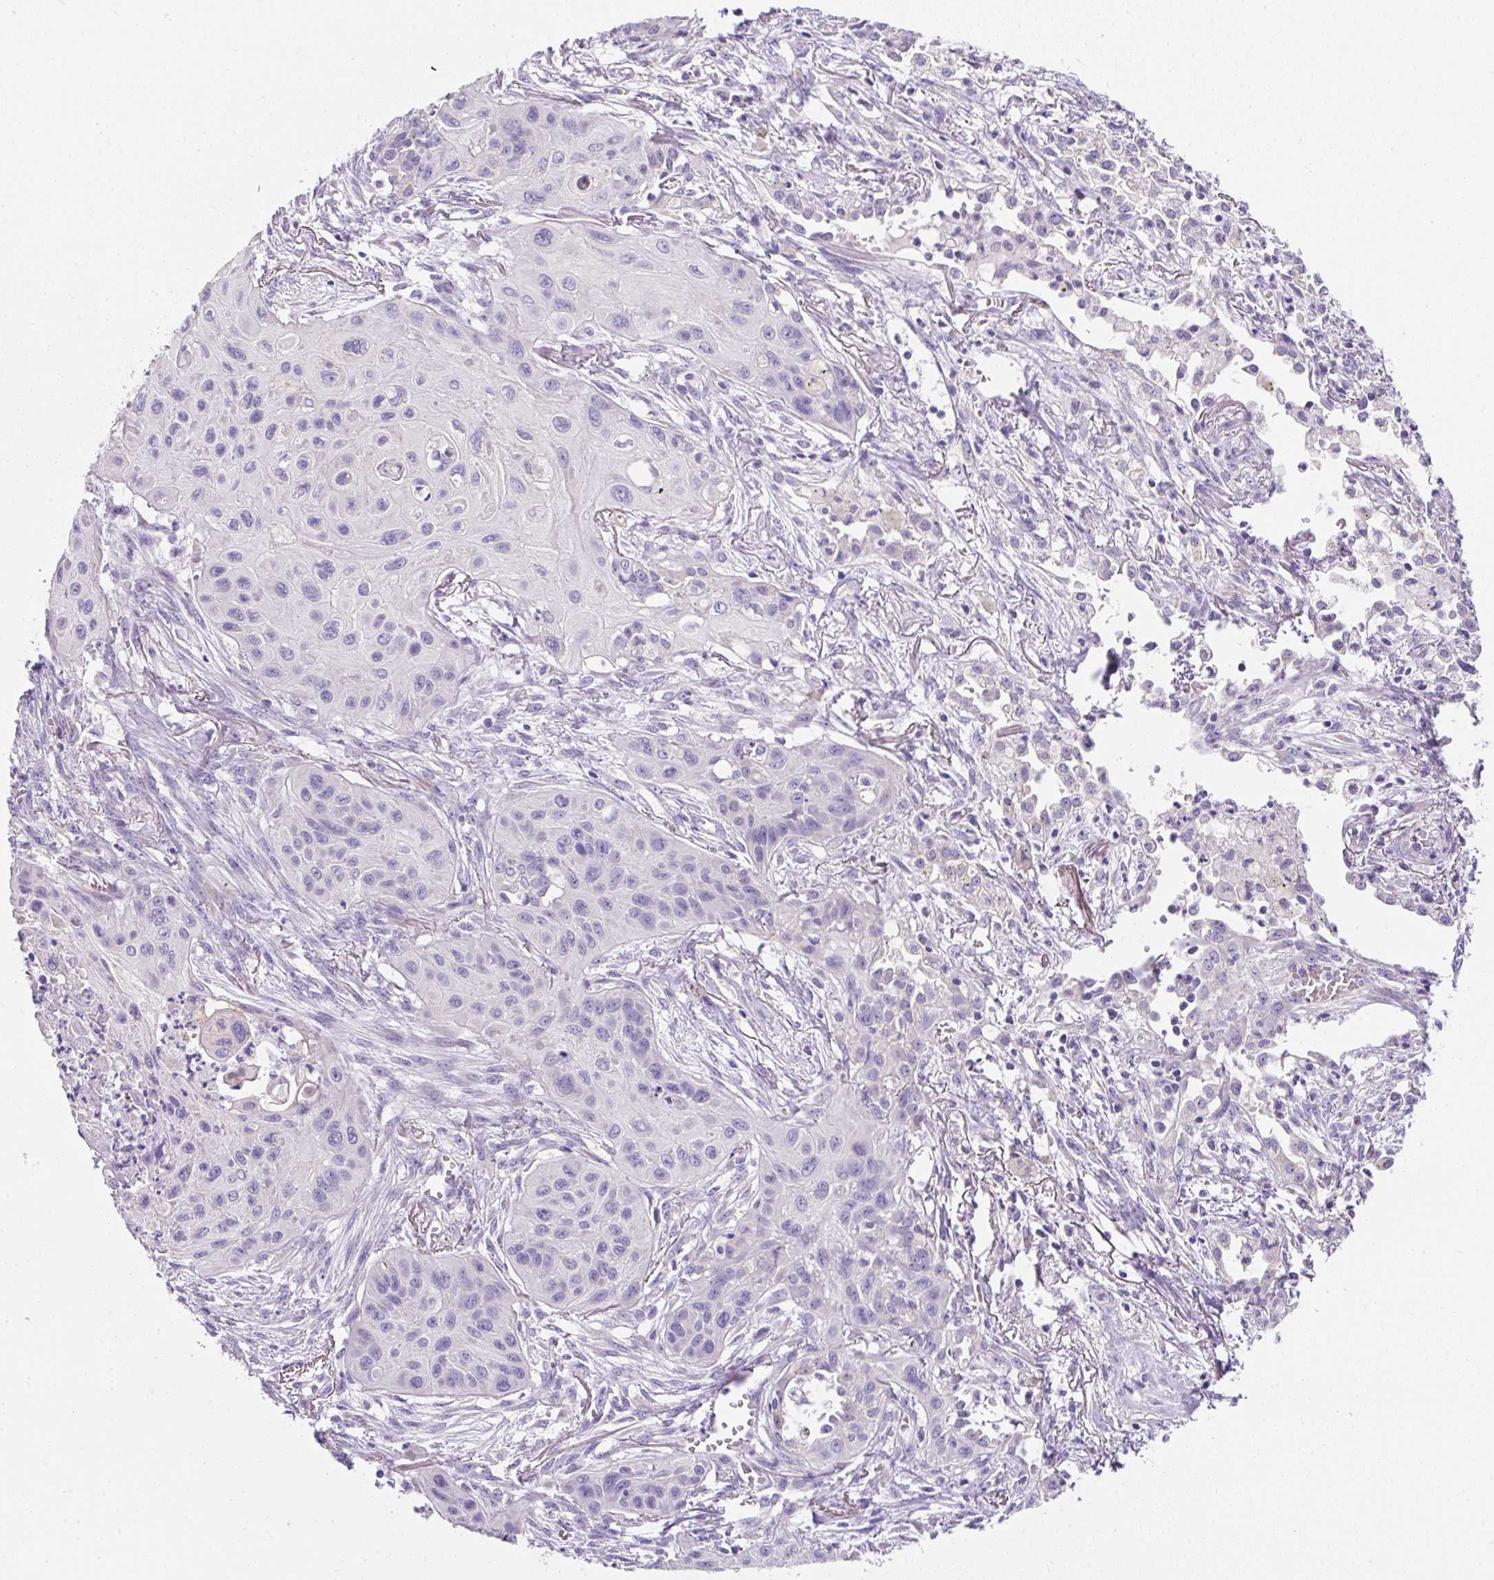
{"staining": {"intensity": "negative", "quantity": "none", "location": "none"}, "tissue": "lung cancer", "cell_type": "Tumor cells", "image_type": "cancer", "snomed": [{"axis": "morphology", "description": "Squamous cell carcinoma, NOS"}, {"axis": "topography", "description": "Lung"}], "caption": "This photomicrograph is of lung squamous cell carcinoma stained with immunohistochemistry (IHC) to label a protein in brown with the nuclei are counter-stained blue. There is no positivity in tumor cells.", "gene": "DTX4", "patient": {"sex": "male", "age": 71}}